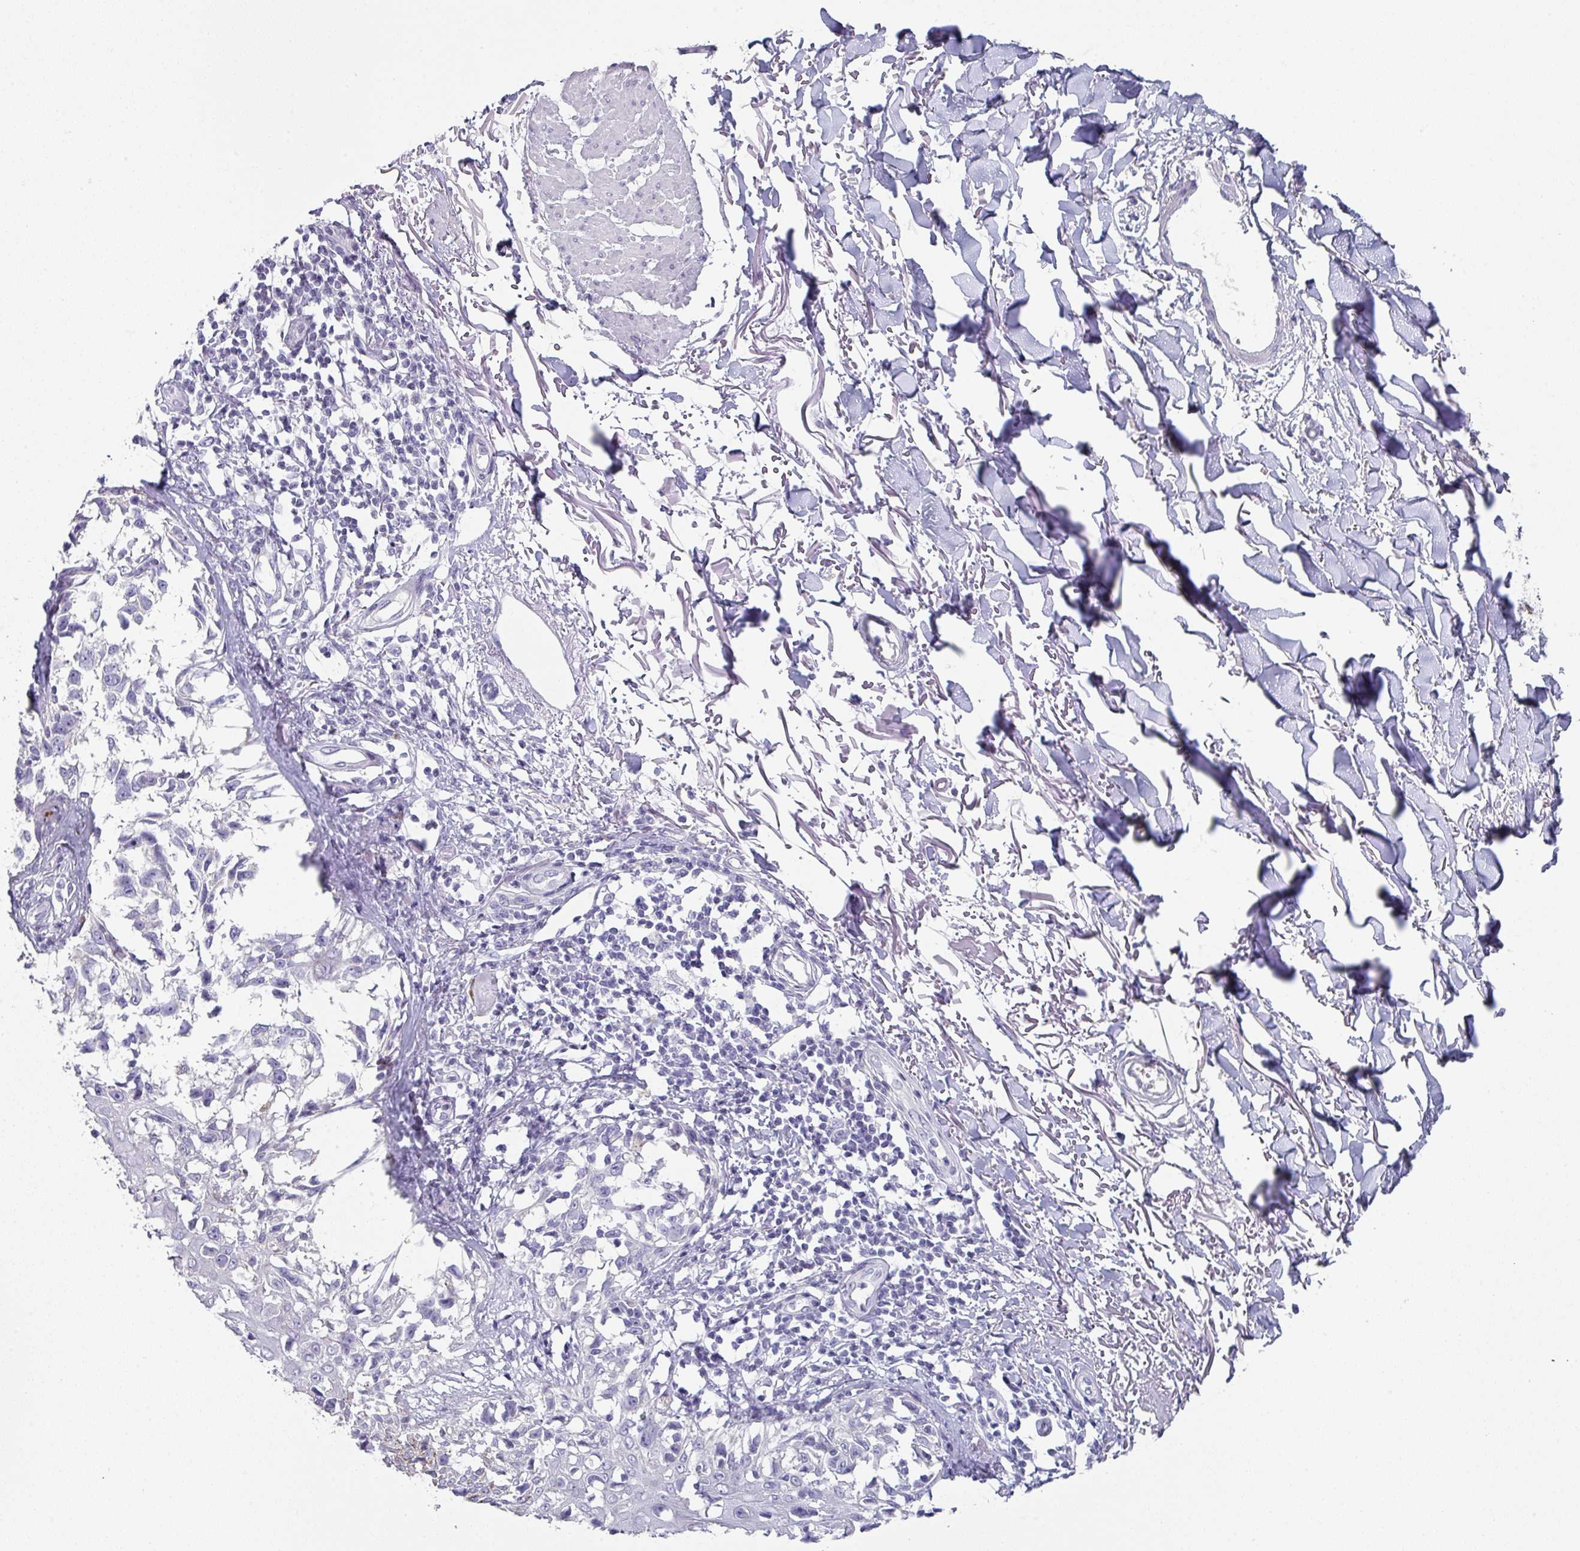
{"staining": {"intensity": "negative", "quantity": "none", "location": "none"}, "tissue": "melanoma", "cell_type": "Tumor cells", "image_type": "cancer", "snomed": [{"axis": "morphology", "description": "Malignant melanoma, NOS"}, {"axis": "topography", "description": "Skin"}], "caption": "Tumor cells show no significant protein staining in malignant melanoma.", "gene": "DEFB115", "patient": {"sex": "male", "age": 73}}